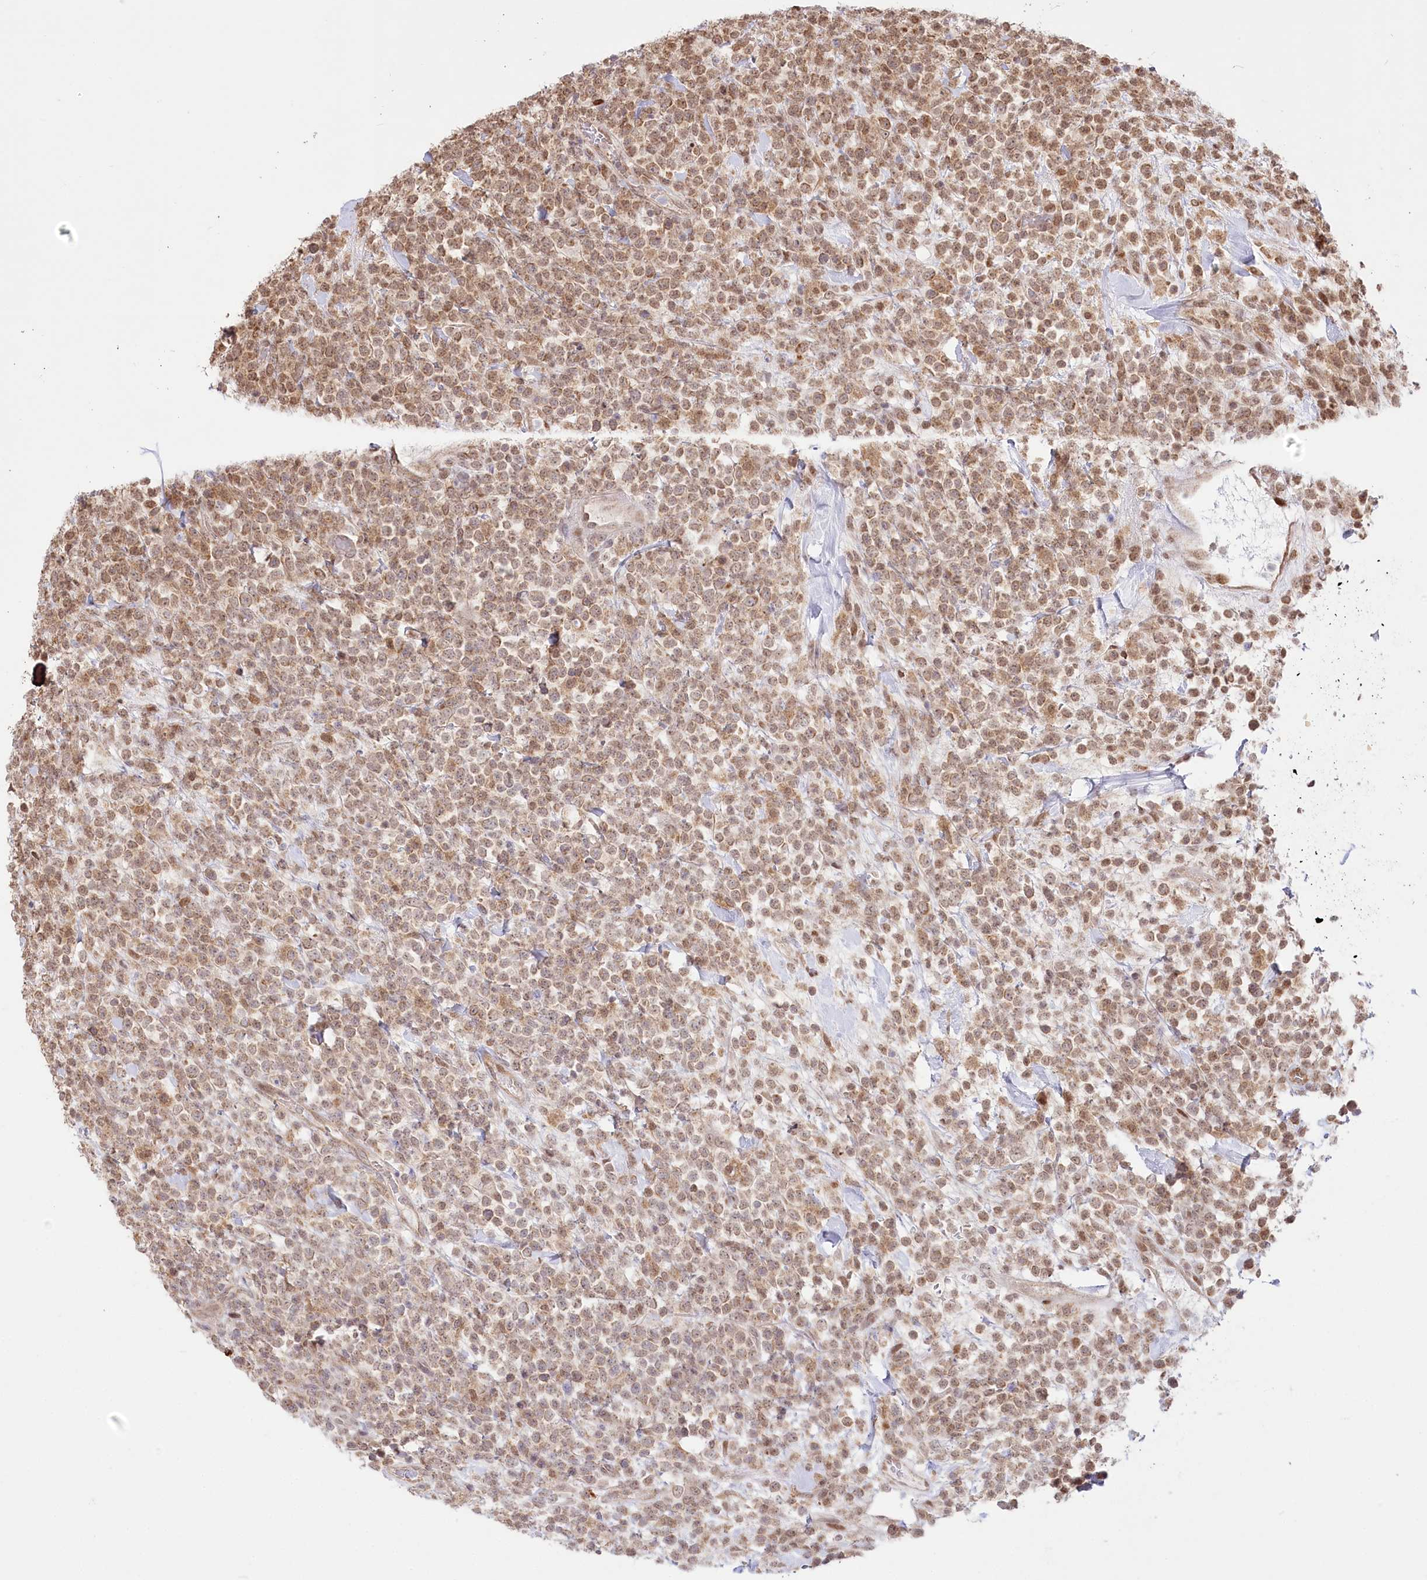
{"staining": {"intensity": "moderate", "quantity": ">75%", "location": "cytoplasmic/membranous,nuclear"}, "tissue": "lymphoma", "cell_type": "Tumor cells", "image_type": "cancer", "snomed": [{"axis": "morphology", "description": "Malignant lymphoma, non-Hodgkin's type, High grade"}, {"axis": "topography", "description": "Colon"}], "caption": "Brown immunohistochemical staining in human high-grade malignant lymphoma, non-Hodgkin's type exhibits moderate cytoplasmic/membranous and nuclear expression in approximately >75% of tumor cells. Using DAB (brown) and hematoxylin (blue) stains, captured at high magnification using brightfield microscopy.", "gene": "PYURF", "patient": {"sex": "female", "age": 53}}